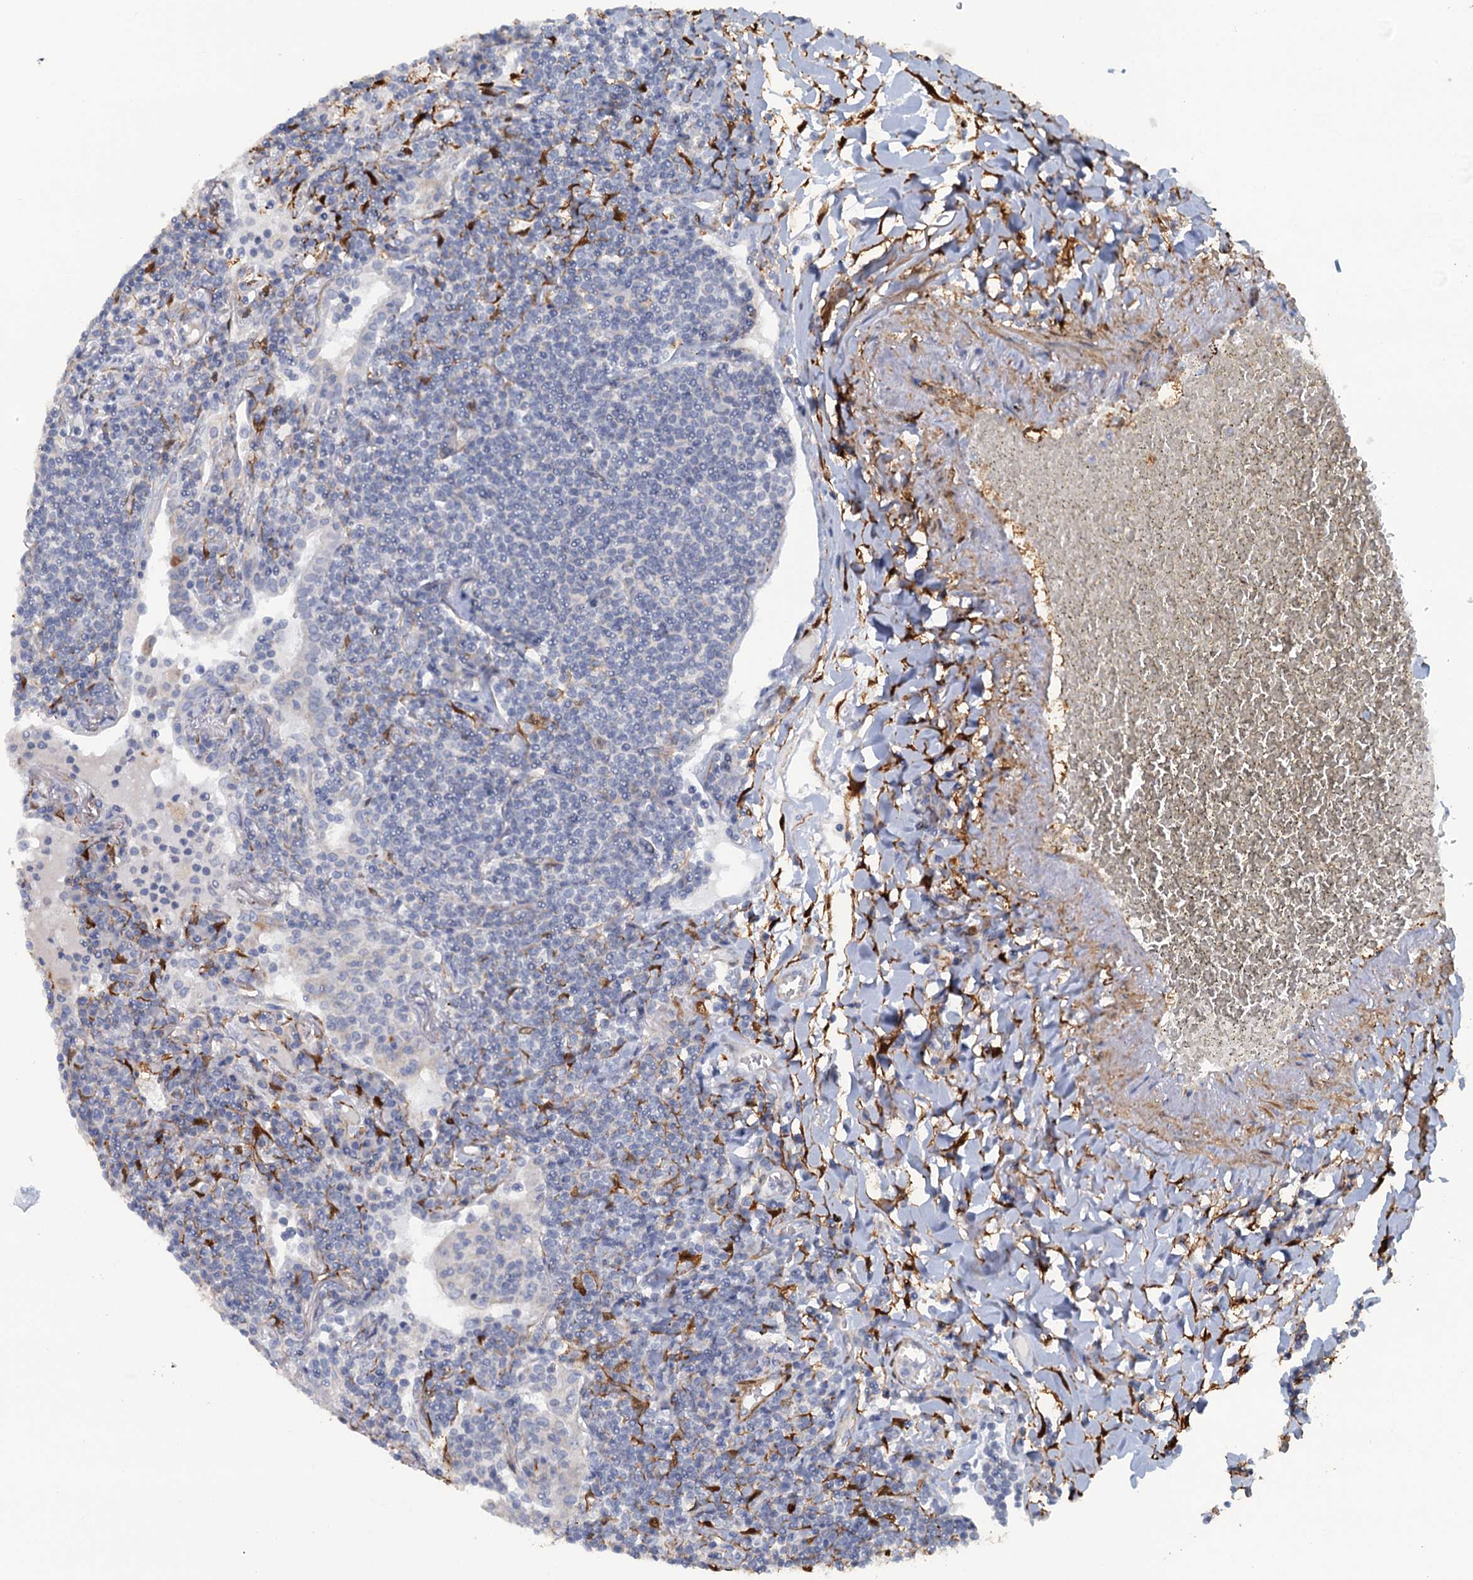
{"staining": {"intensity": "negative", "quantity": "none", "location": "none"}, "tissue": "lymphoma", "cell_type": "Tumor cells", "image_type": "cancer", "snomed": [{"axis": "morphology", "description": "Malignant lymphoma, non-Hodgkin's type, Low grade"}, {"axis": "topography", "description": "Lung"}], "caption": "DAB immunohistochemical staining of lymphoma displays no significant positivity in tumor cells.", "gene": "POGLUT3", "patient": {"sex": "female", "age": 71}}